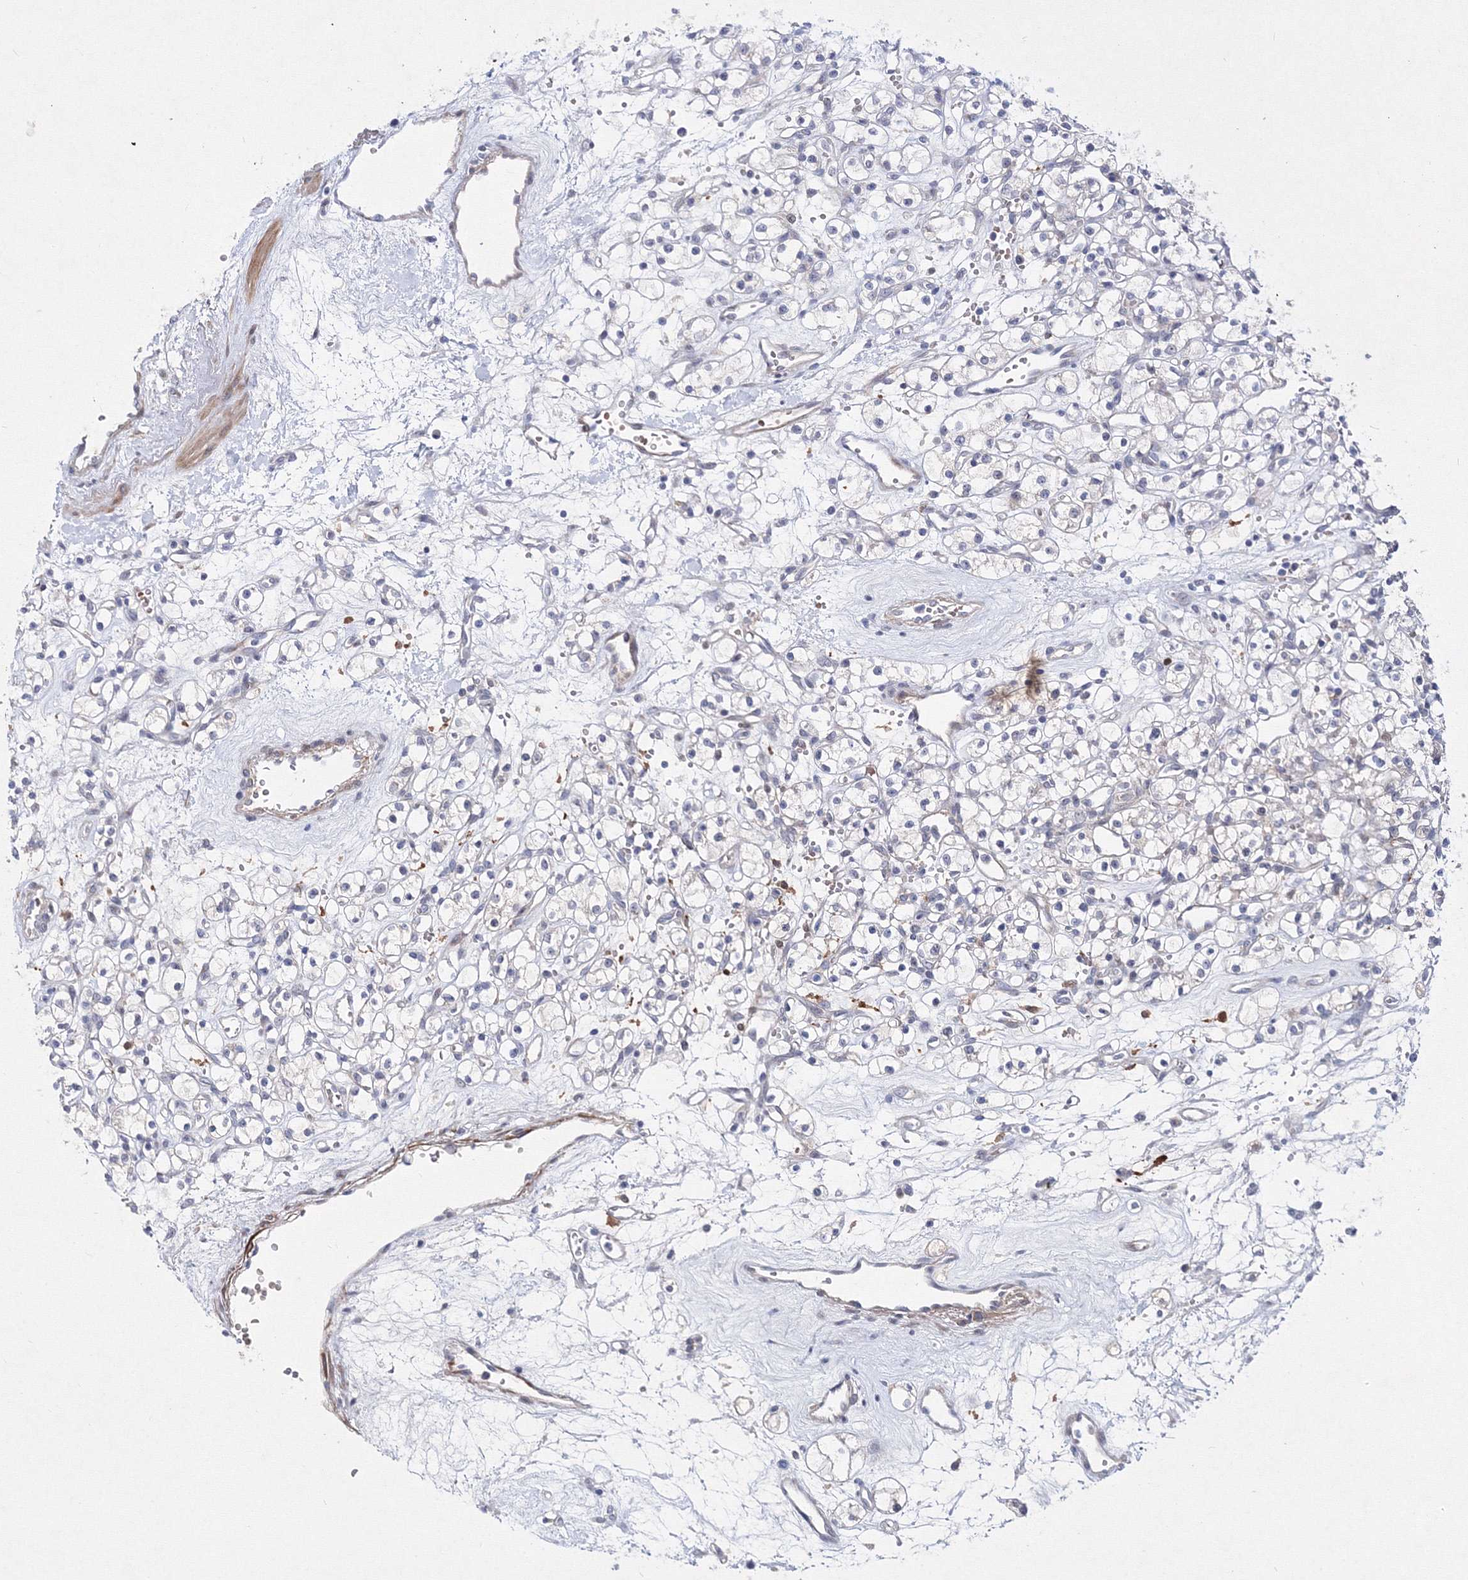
{"staining": {"intensity": "negative", "quantity": "none", "location": "none"}, "tissue": "renal cancer", "cell_type": "Tumor cells", "image_type": "cancer", "snomed": [{"axis": "morphology", "description": "Adenocarcinoma, NOS"}, {"axis": "topography", "description": "Kidney"}], "caption": "IHC photomicrograph of neoplastic tissue: human renal cancer stained with DAB reveals no significant protein expression in tumor cells.", "gene": "C11orf52", "patient": {"sex": "female", "age": 59}}